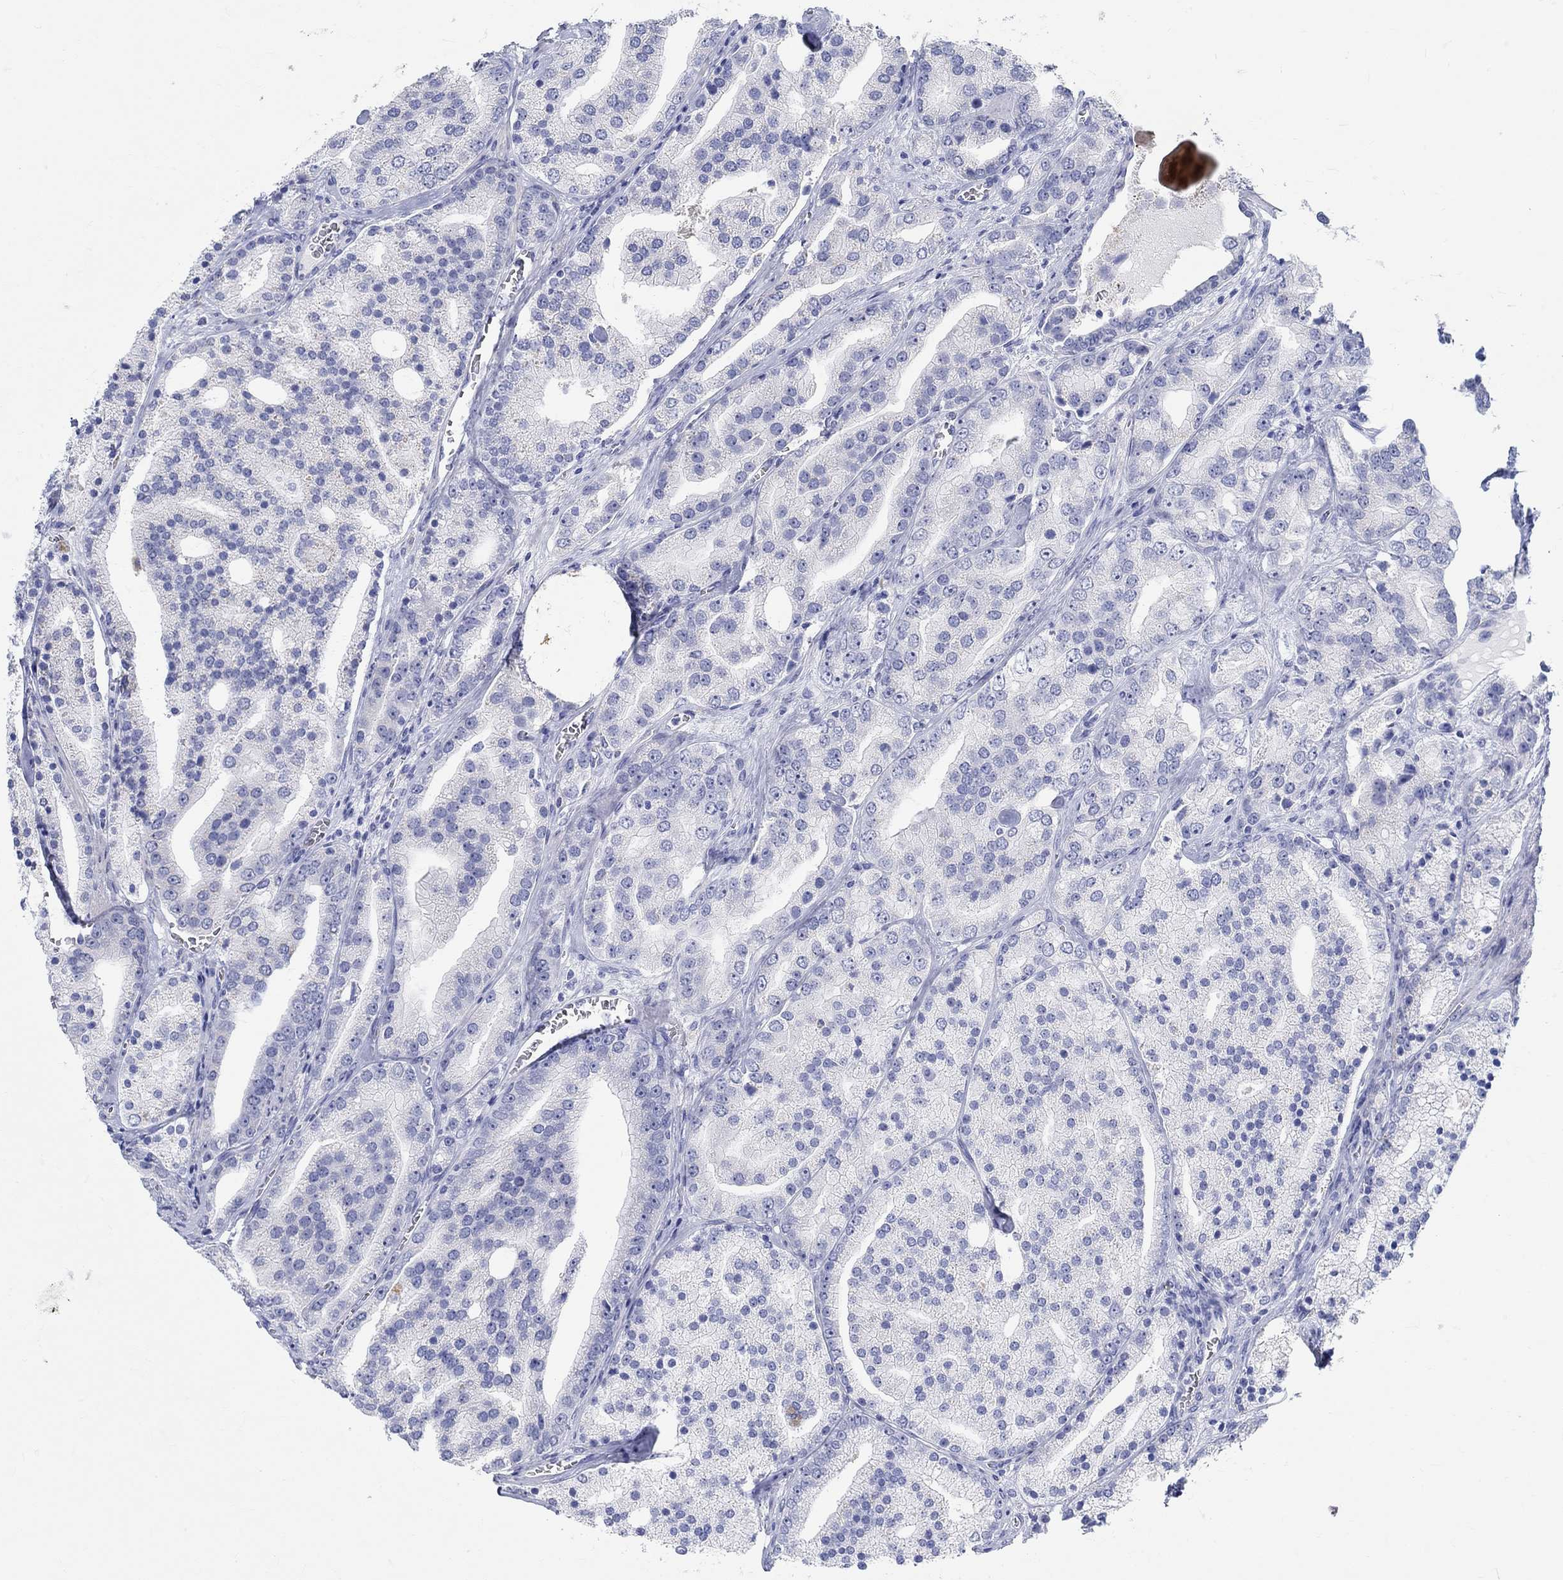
{"staining": {"intensity": "negative", "quantity": "none", "location": "none"}, "tissue": "prostate cancer", "cell_type": "Tumor cells", "image_type": "cancer", "snomed": [{"axis": "morphology", "description": "Adenocarcinoma, NOS"}, {"axis": "topography", "description": "Prostate"}], "caption": "This is an immunohistochemistry image of human prostate cancer (adenocarcinoma). There is no staining in tumor cells.", "gene": "GRIA3", "patient": {"sex": "male", "age": 69}}